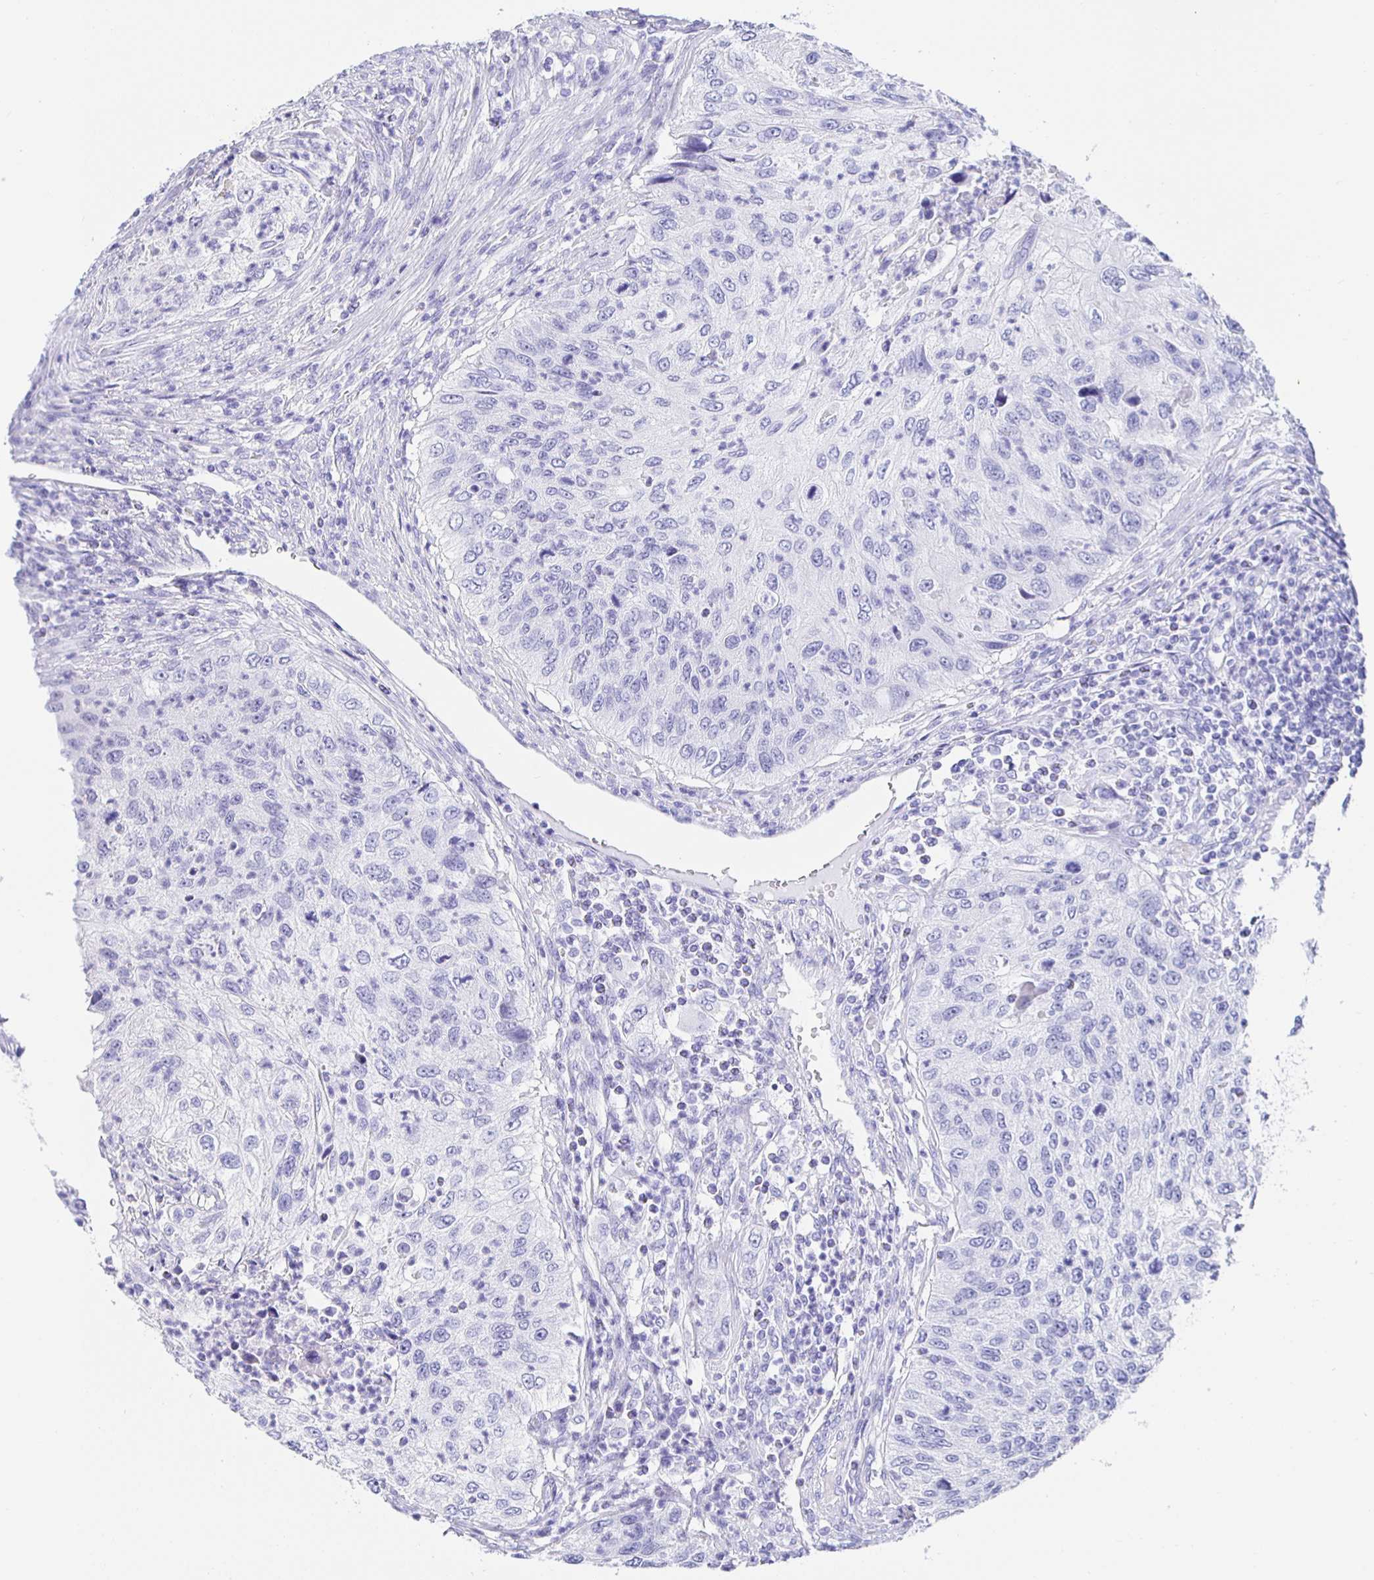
{"staining": {"intensity": "negative", "quantity": "none", "location": "none"}, "tissue": "urothelial cancer", "cell_type": "Tumor cells", "image_type": "cancer", "snomed": [{"axis": "morphology", "description": "Urothelial carcinoma, High grade"}, {"axis": "topography", "description": "Urinary bladder"}], "caption": "DAB immunohistochemical staining of human high-grade urothelial carcinoma displays no significant positivity in tumor cells. (IHC, brightfield microscopy, high magnification).", "gene": "HSPA4L", "patient": {"sex": "female", "age": 60}}